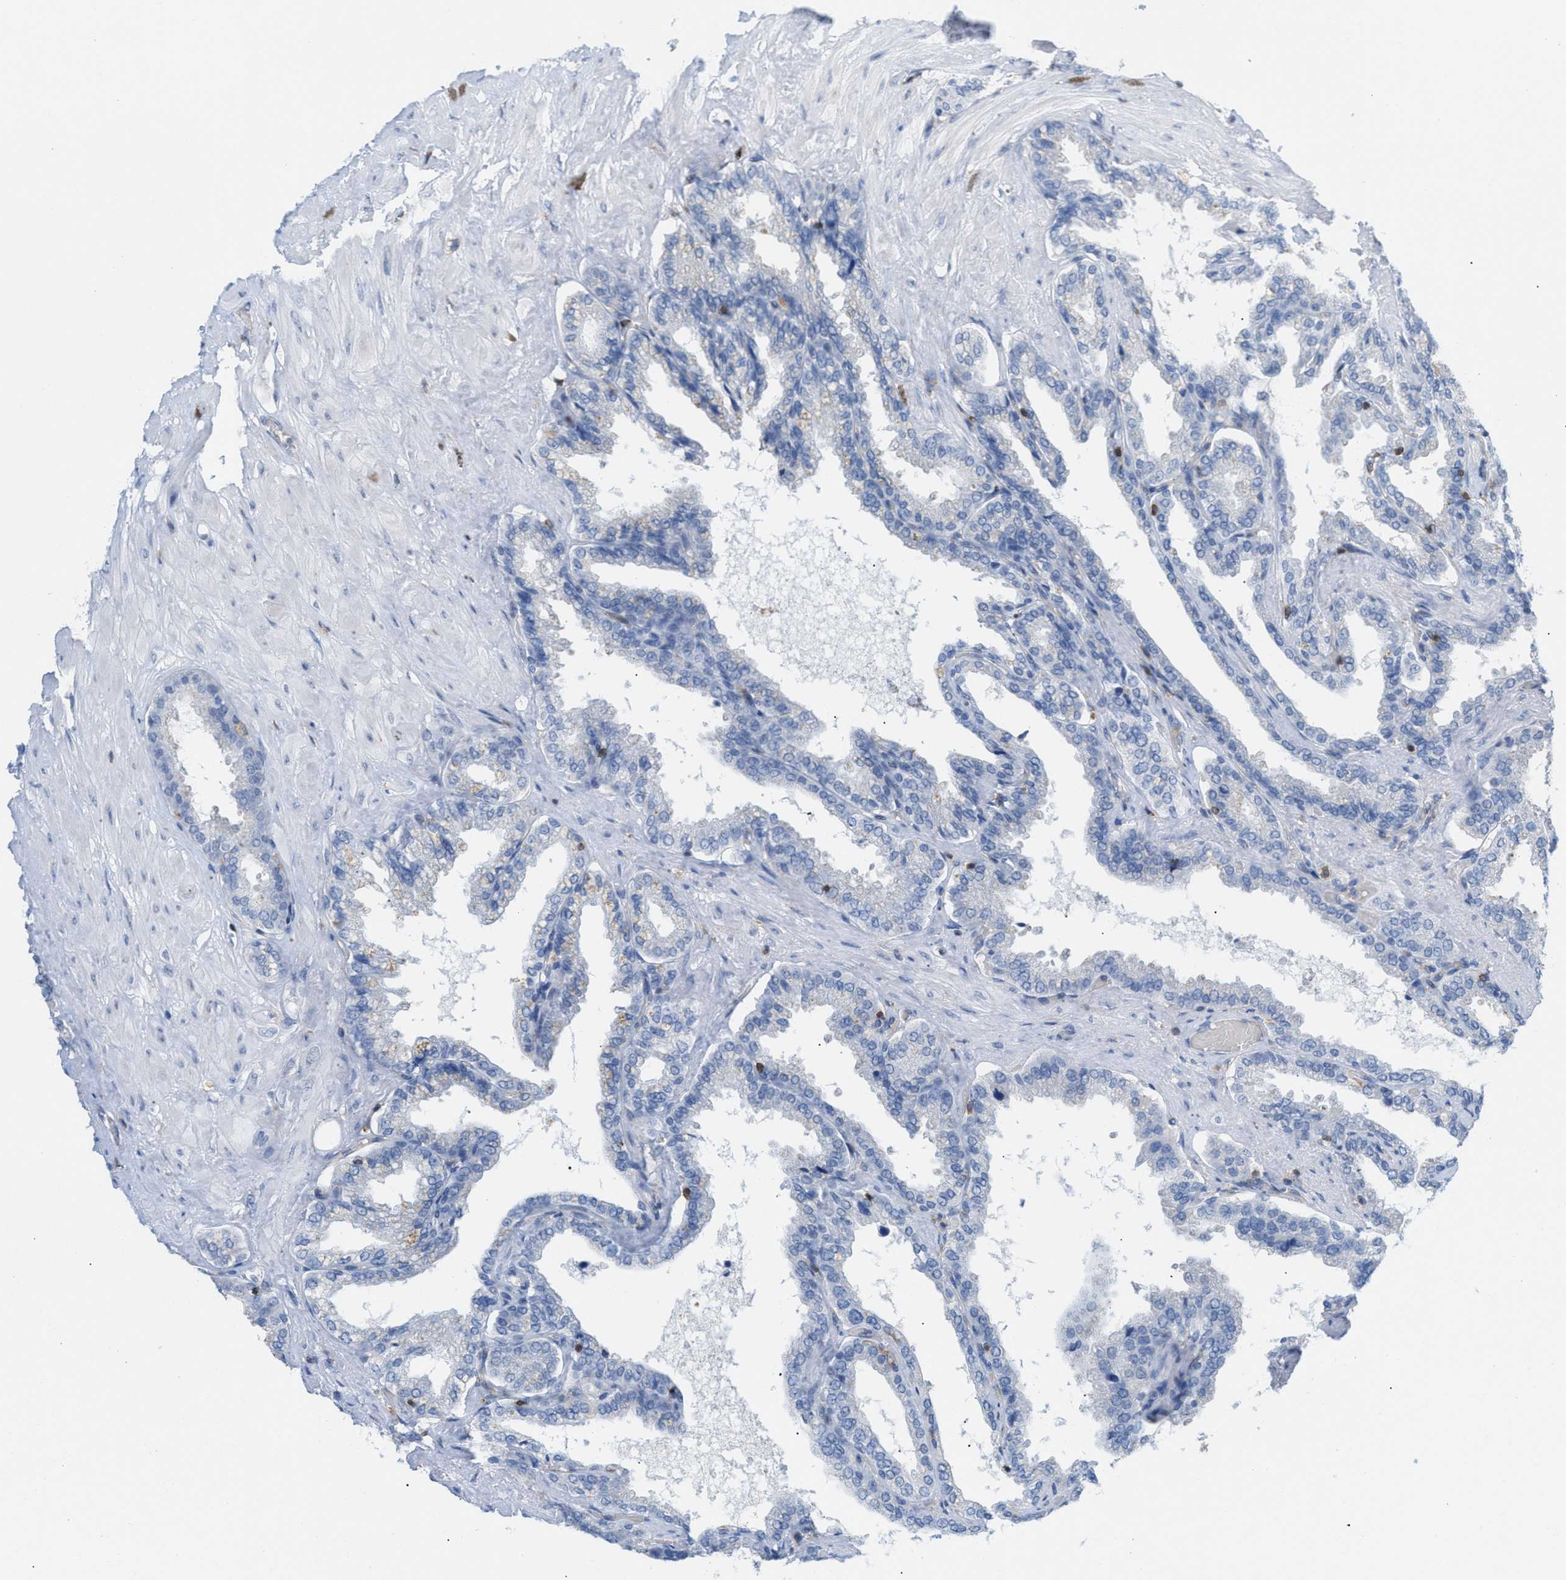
{"staining": {"intensity": "negative", "quantity": "none", "location": "none"}, "tissue": "seminal vesicle", "cell_type": "Glandular cells", "image_type": "normal", "snomed": [{"axis": "morphology", "description": "Normal tissue, NOS"}, {"axis": "topography", "description": "Seminal veicle"}], "caption": "Glandular cells are negative for brown protein staining in normal seminal vesicle. (DAB (3,3'-diaminobenzidine) IHC, high magnification).", "gene": "IL16", "patient": {"sex": "male", "age": 46}}